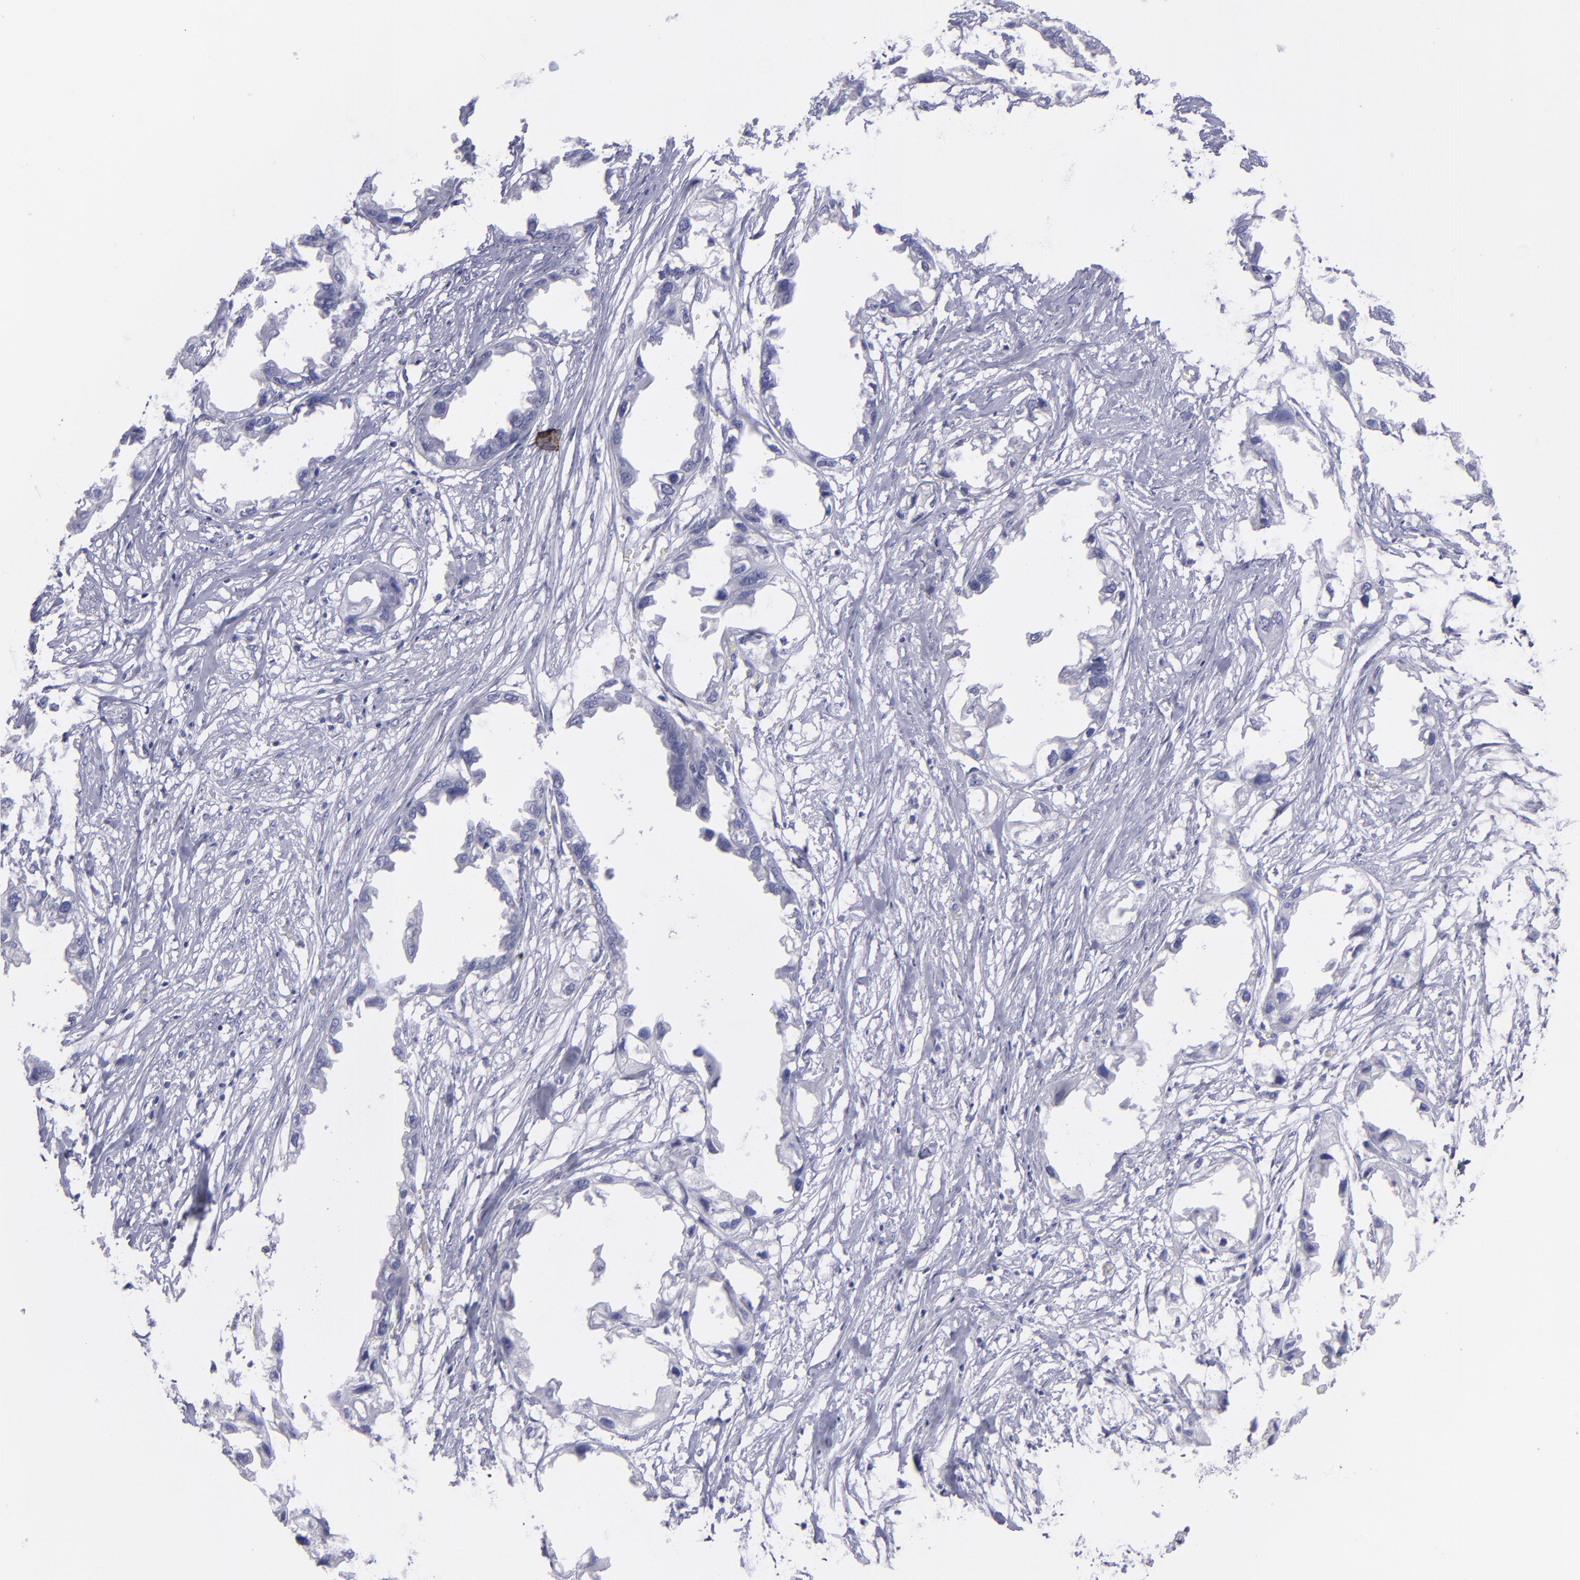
{"staining": {"intensity": "negative", "quantity": "none", "location": "none"}, "tissue": "endometrial cancer", "cell_type": "Tumor cells", "image_type": "cancer", "snomed": [{"axis": "morphology", "description": "Adenocarcinoma, NOS"}, {"axis": "topography", "description": "Endometrium"}], "caption": "Endometrial adenocarcinoma stained for a protein using immunohistochemistry (IHC) shows no staining tumor cells.", "gene": "SNAP25", "patient": {"sex": "female", "age": 67}}